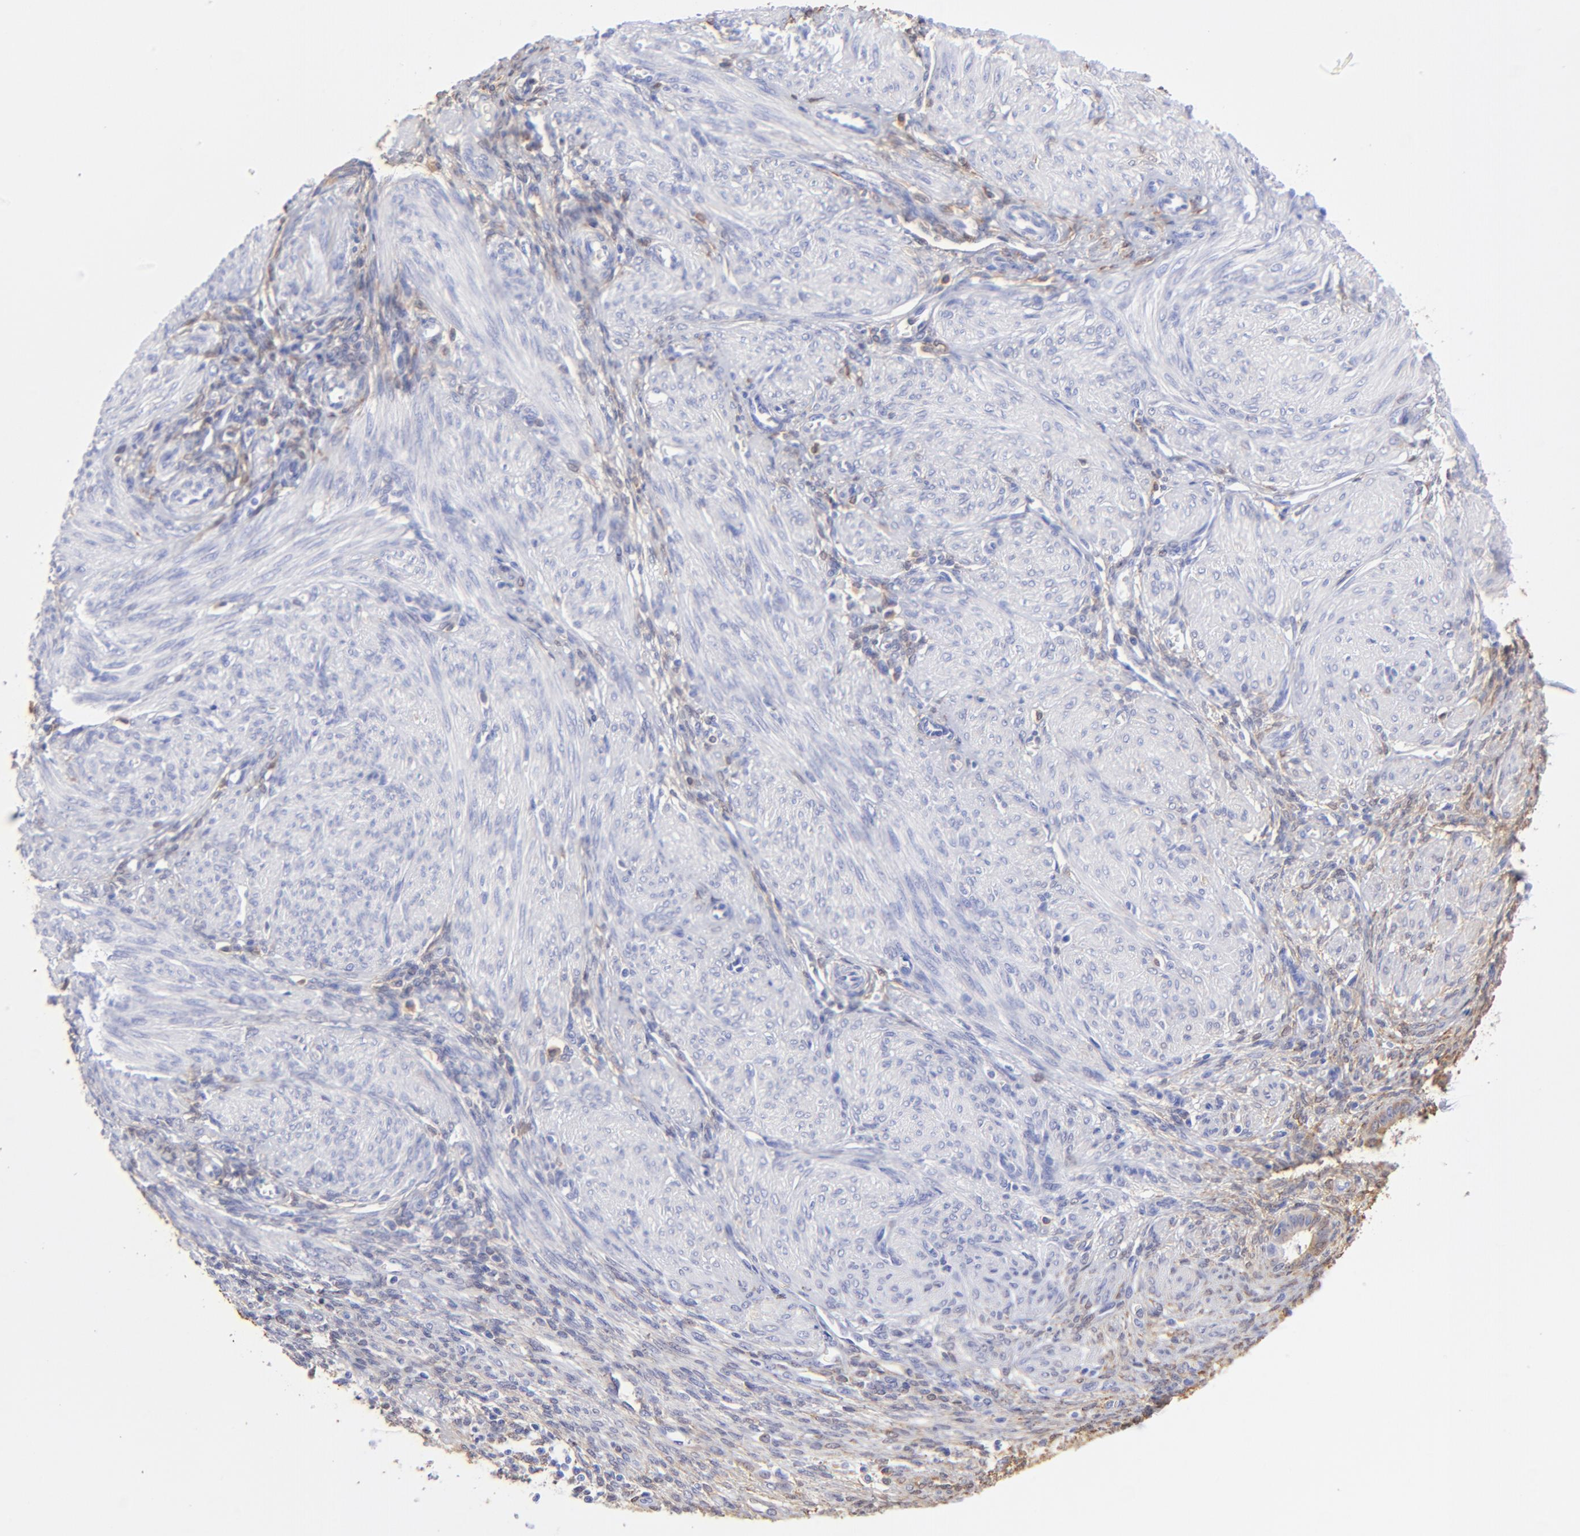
{"staining": {"intensity": "moderate", "quantity": "<25%", "location": "nuclear"}, "tissue": "endometrium", "cell_type": "Cells in endometrial stroma", "image_type": "normal", "snomed": [{"axis": "morphology", "description": "Normal tissue, NOS"}, {"axis": "topography", "description": "Endometrium"}], "caption": "Immunohistochemistry (IHC) (DAB) staining of unremarkable human endometrium exhibits moderate nuclear protein staining in about <25% of cells in endometrial stroma. (Brightfield microscopy of DAB IHC at high magnification).", "gene": "ALDH1A1", "patient": {"sex": "female", "age": 72}}